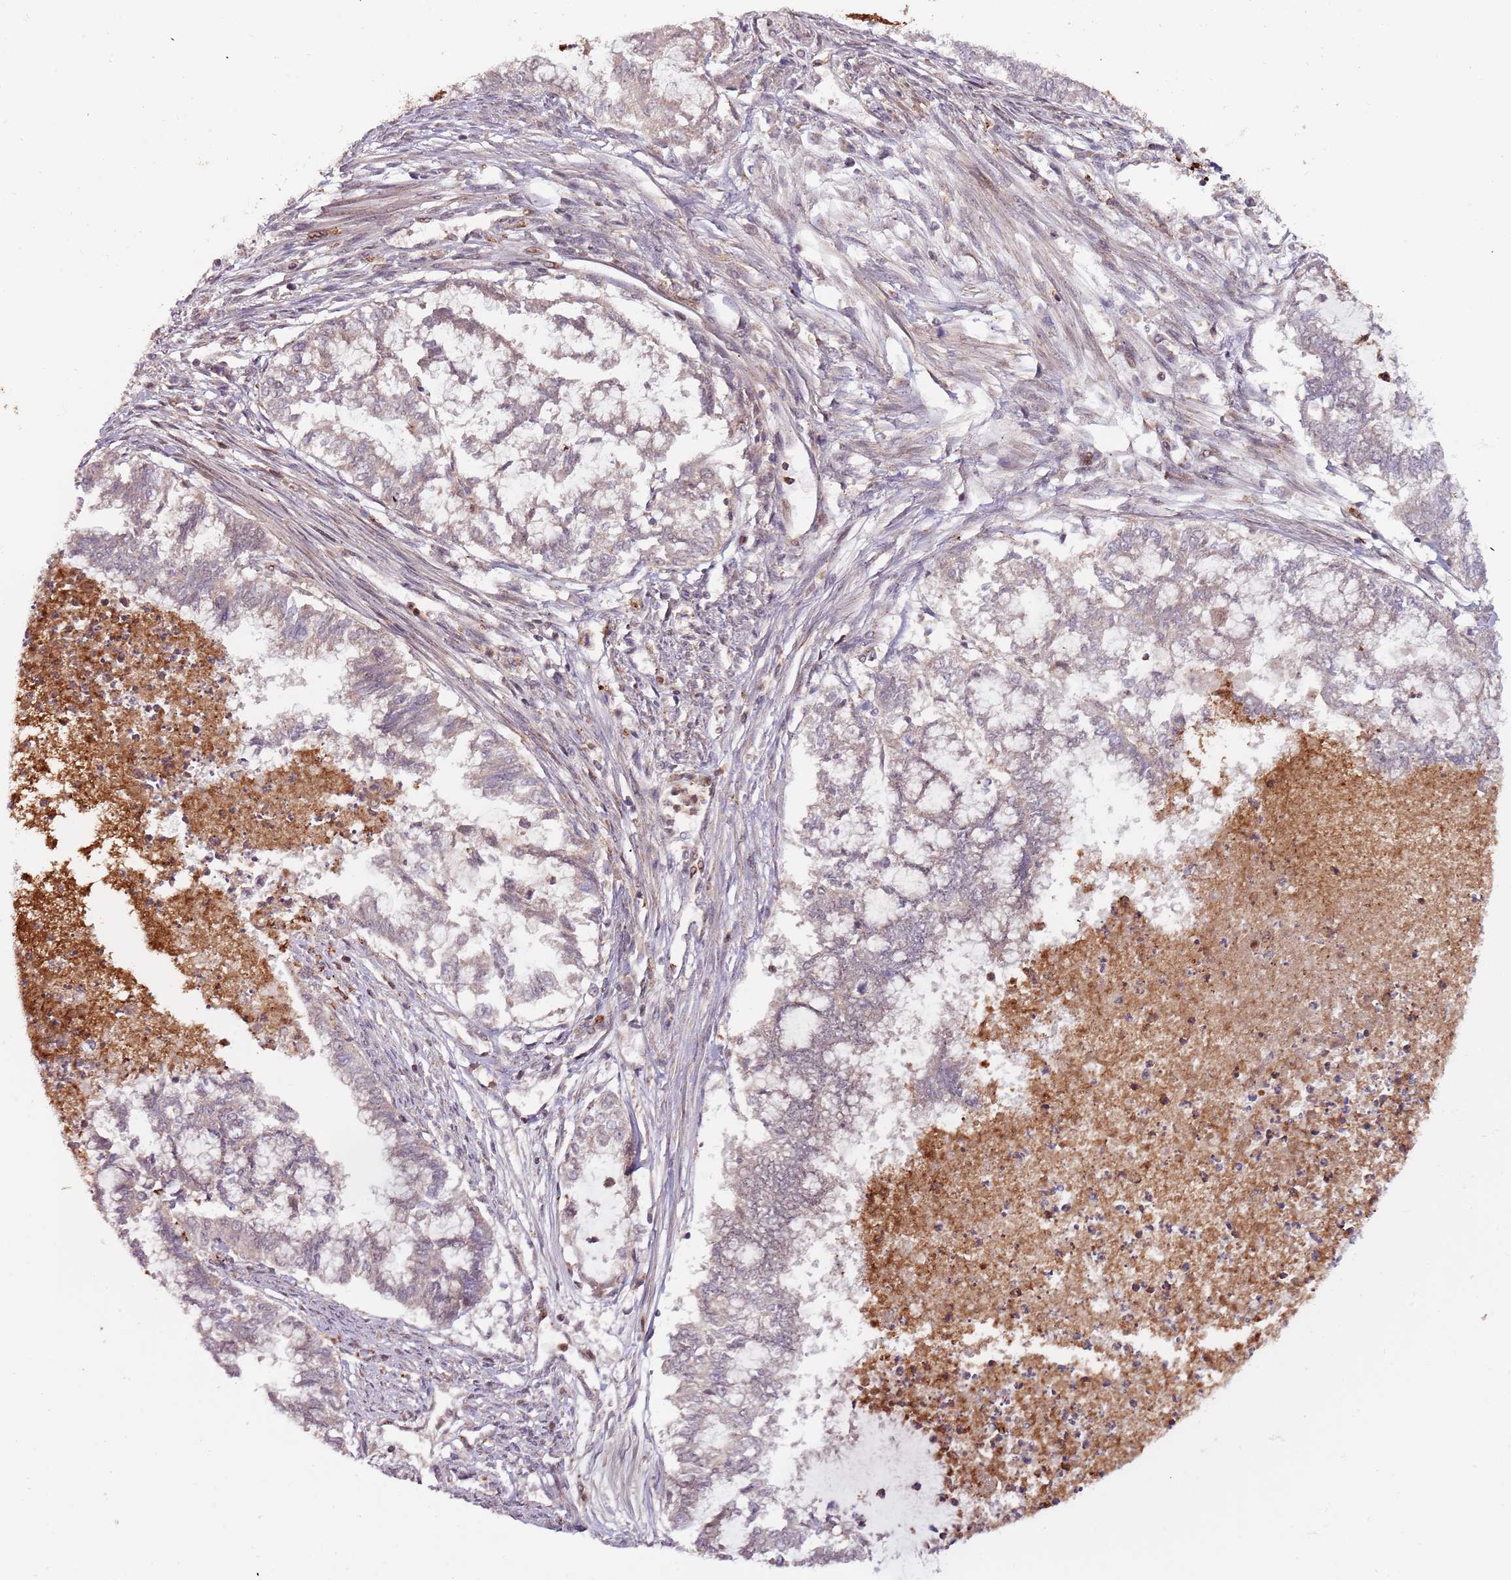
{"staining": {"intensity": "negative", "quantity": "none", "location": "none"}, "tissue": "endometrial cancer", "cell_type": "Tumor cells", "image_type": "cancer", "snomed": [{"axis": "morphology", "description": "Adenocarcinoma, NOS"}, {"axis": "topography", "description": "Endometrium"}], "caption": "Endometrial cancer was stained to show a protein in brown. There is no significant positivity in tumor cells. (Immunohistochemistry, brightfield microscopy, high magnification).", "gene": "ULK3", "patient": {"sex": "female", "age": 79}}